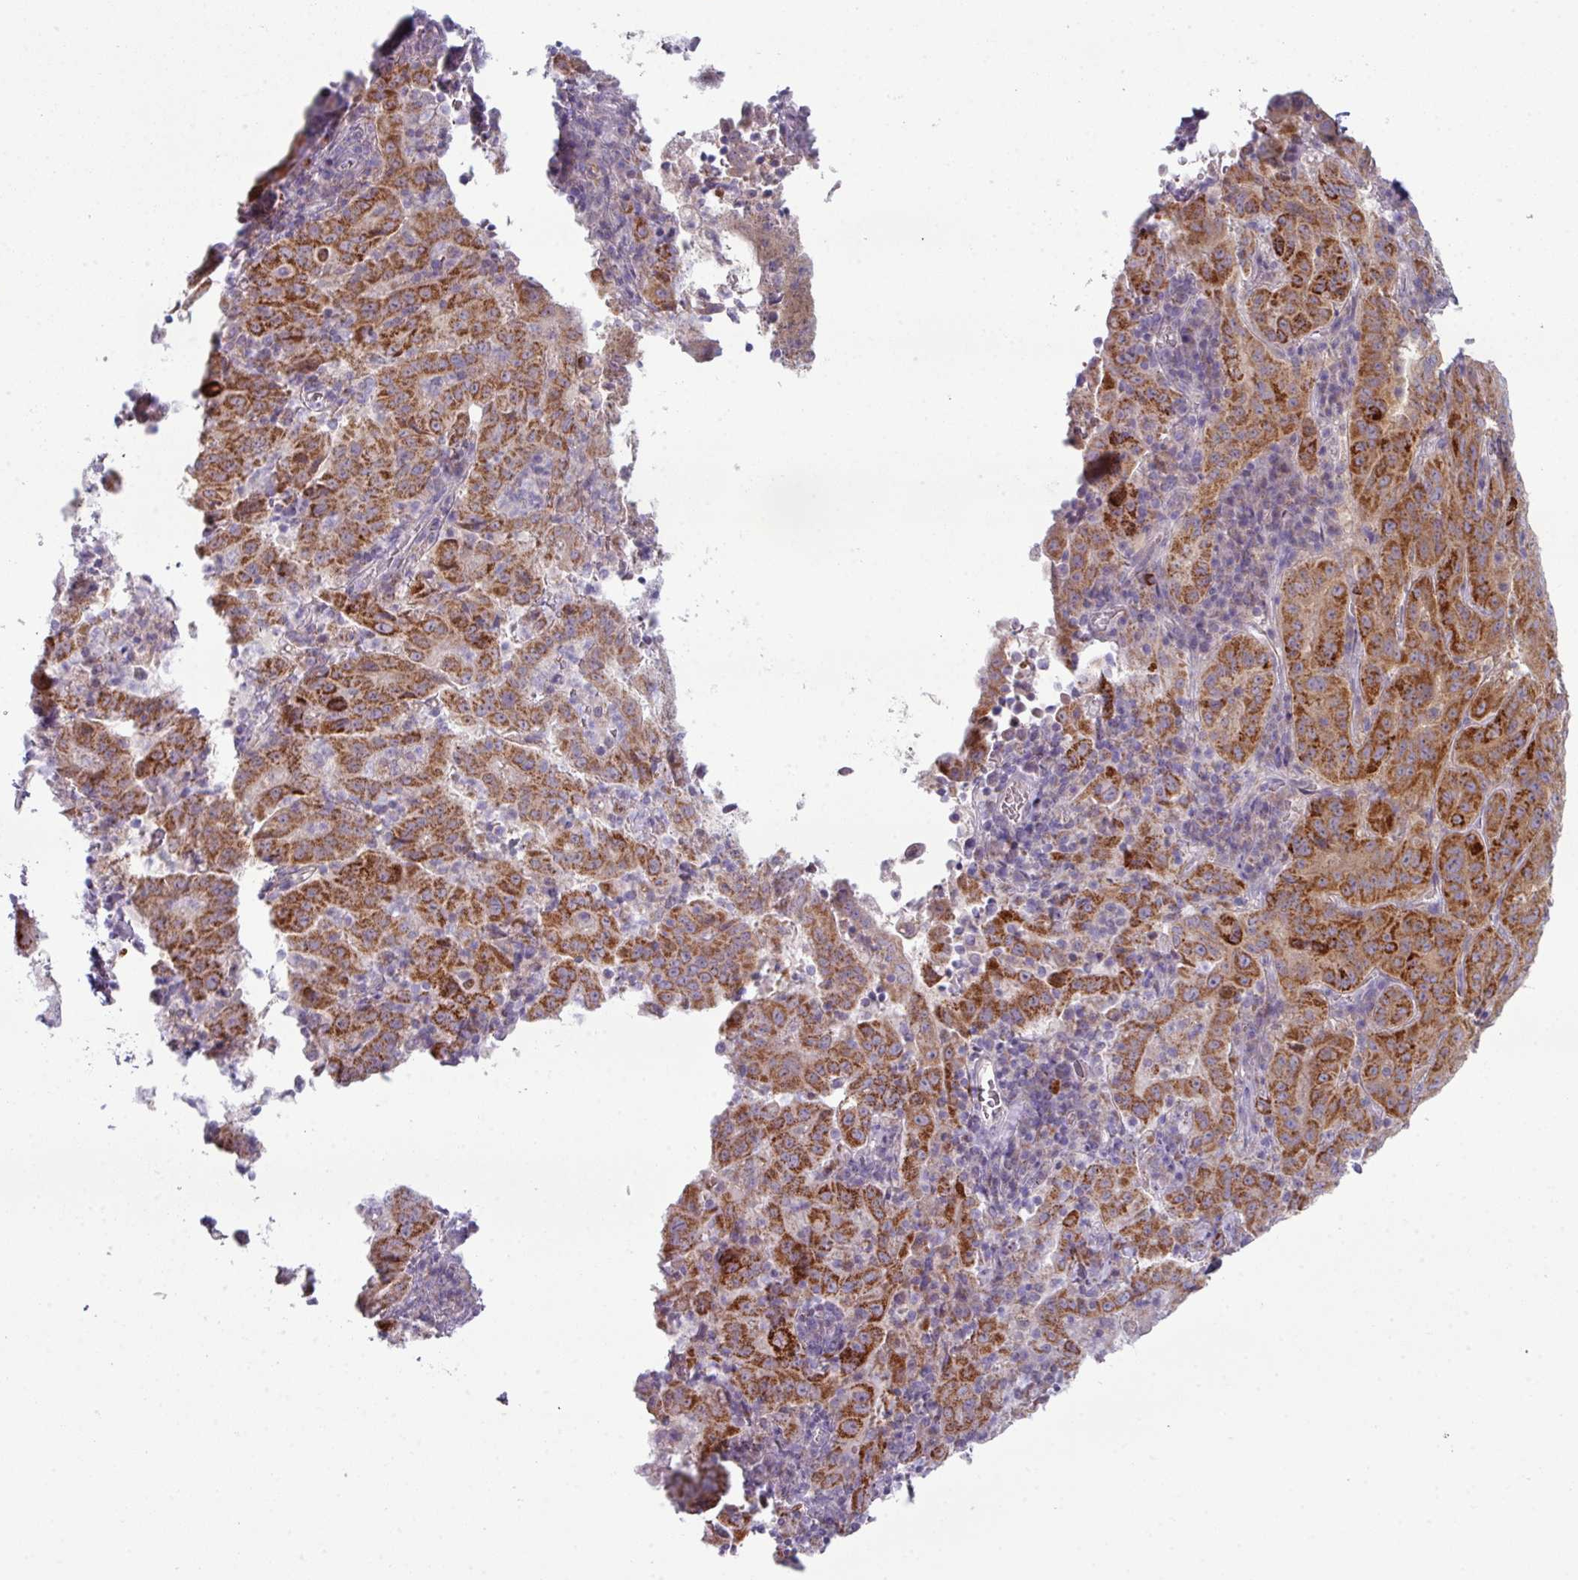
{"staining": {"intensity": "strong", "quantity": ">75%", "location": "cytoplasmic/membranous"}, "tissue": "pancreatic cancer", "cell_type": "Tumor cells", "image_type": "cancer", "snomed": [{"axis": "morphology", "description": "Adenocarcinoma, NOS"}, {"axis": "topography", "description": "Pancreas"}], "caption": "Pancreatic cancer was stained to show a protein in brown. There is high levels of strong cytoplasmic/membranous expression in about >75% of tumor cells.", "gene": "ZNF615", "patient": {"sex": "male", "age": 63}}